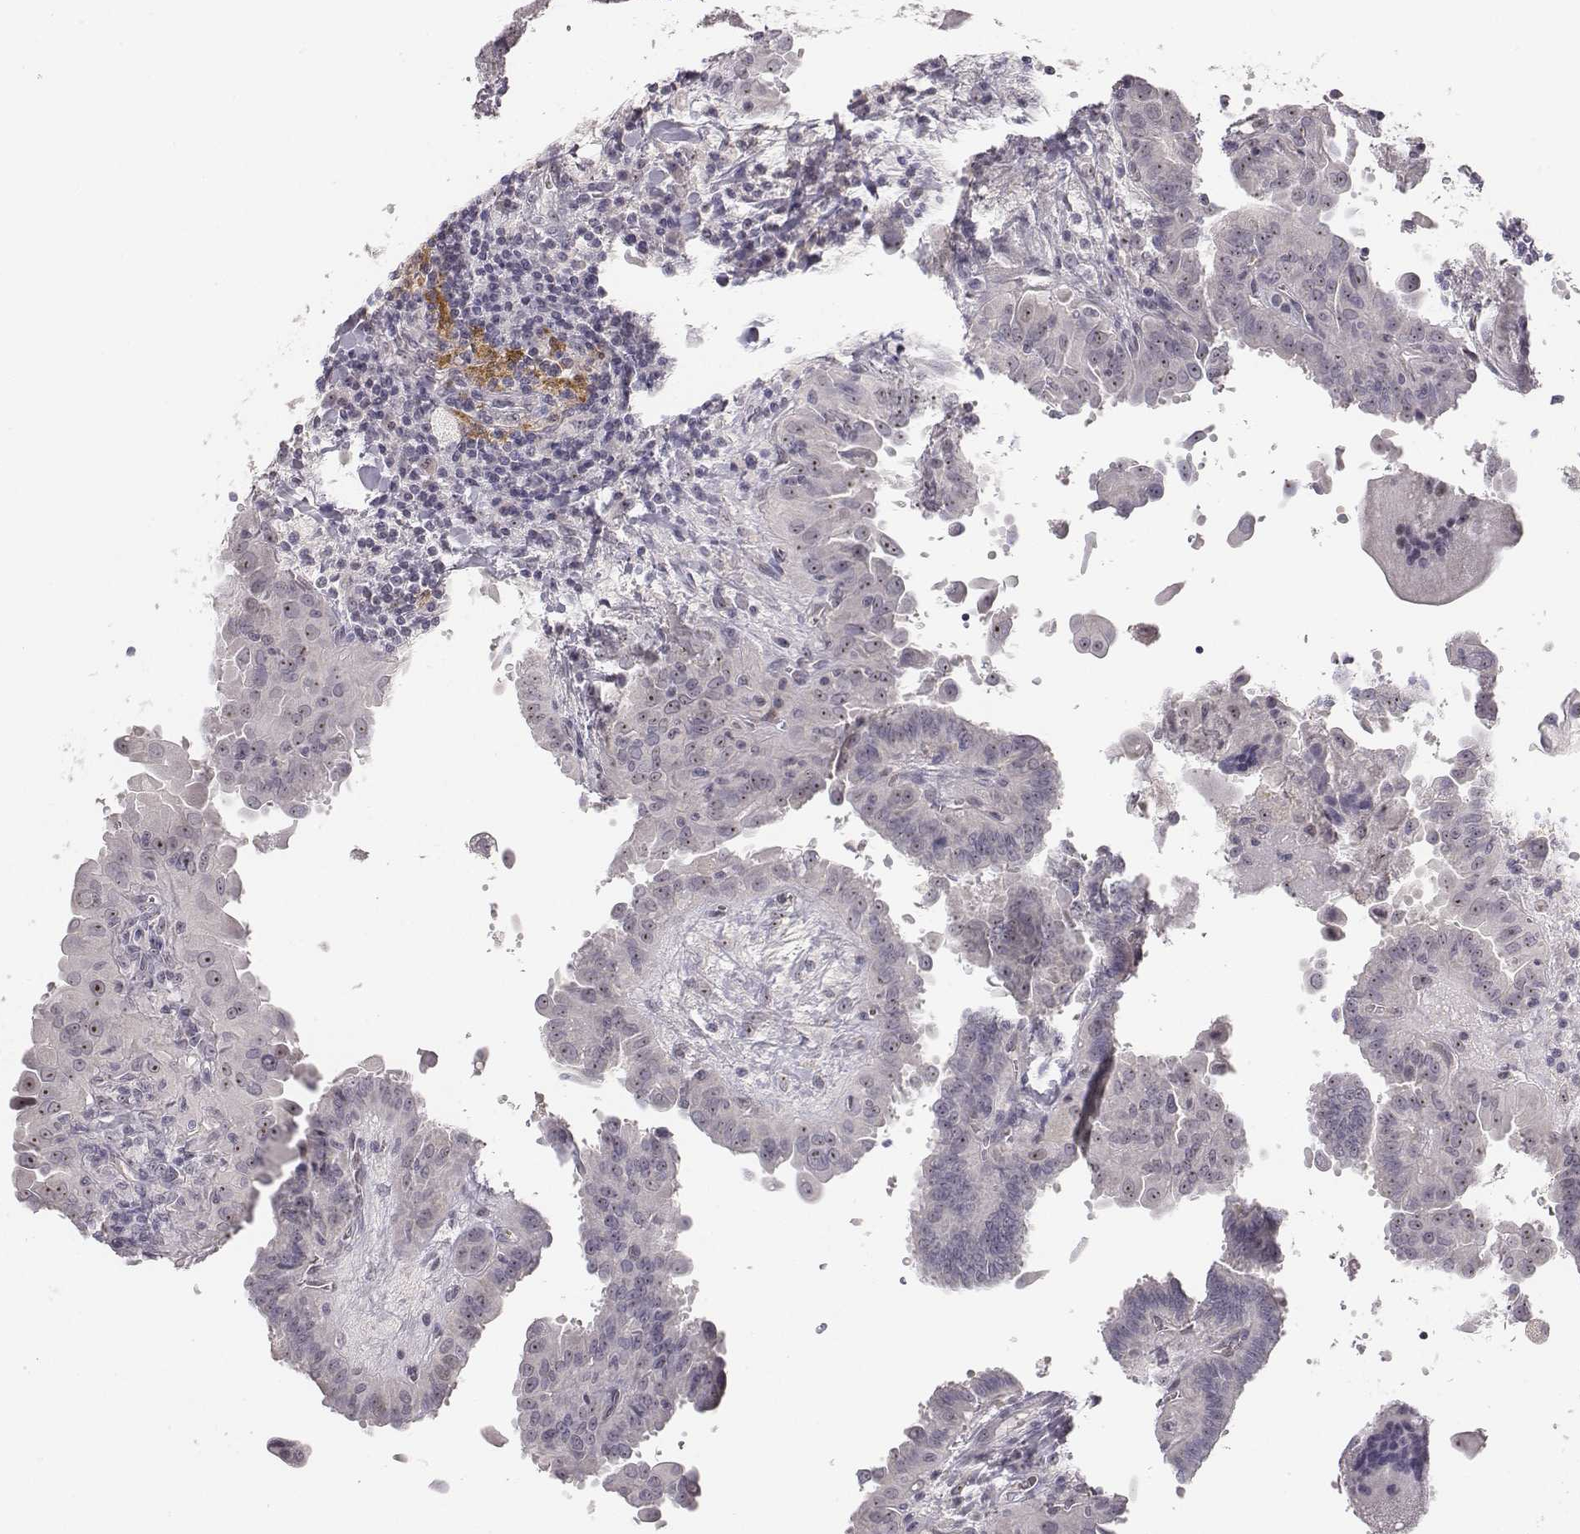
{"staining": {"intensity": "moderate", "quantity": "25%-75%", "location": "nuclear"}, "tissue": "thyroid cancer", "cell_type": "Tumor cells", "image_type": "cancer", "snomed": [{"axis": "morphology", "description": "Papillary adenocarcinoma, NOS"}, {"axis": "topography", "description": "Thyroid gland"}], "caption": "Protein staining by IHC reveals moderate nuclear expression in about 25%-75% of tumor cells in thyroid papillary adenocarcinoma.", "gene": "NIFK", "patient": {"sex": "female", "age": 37}}